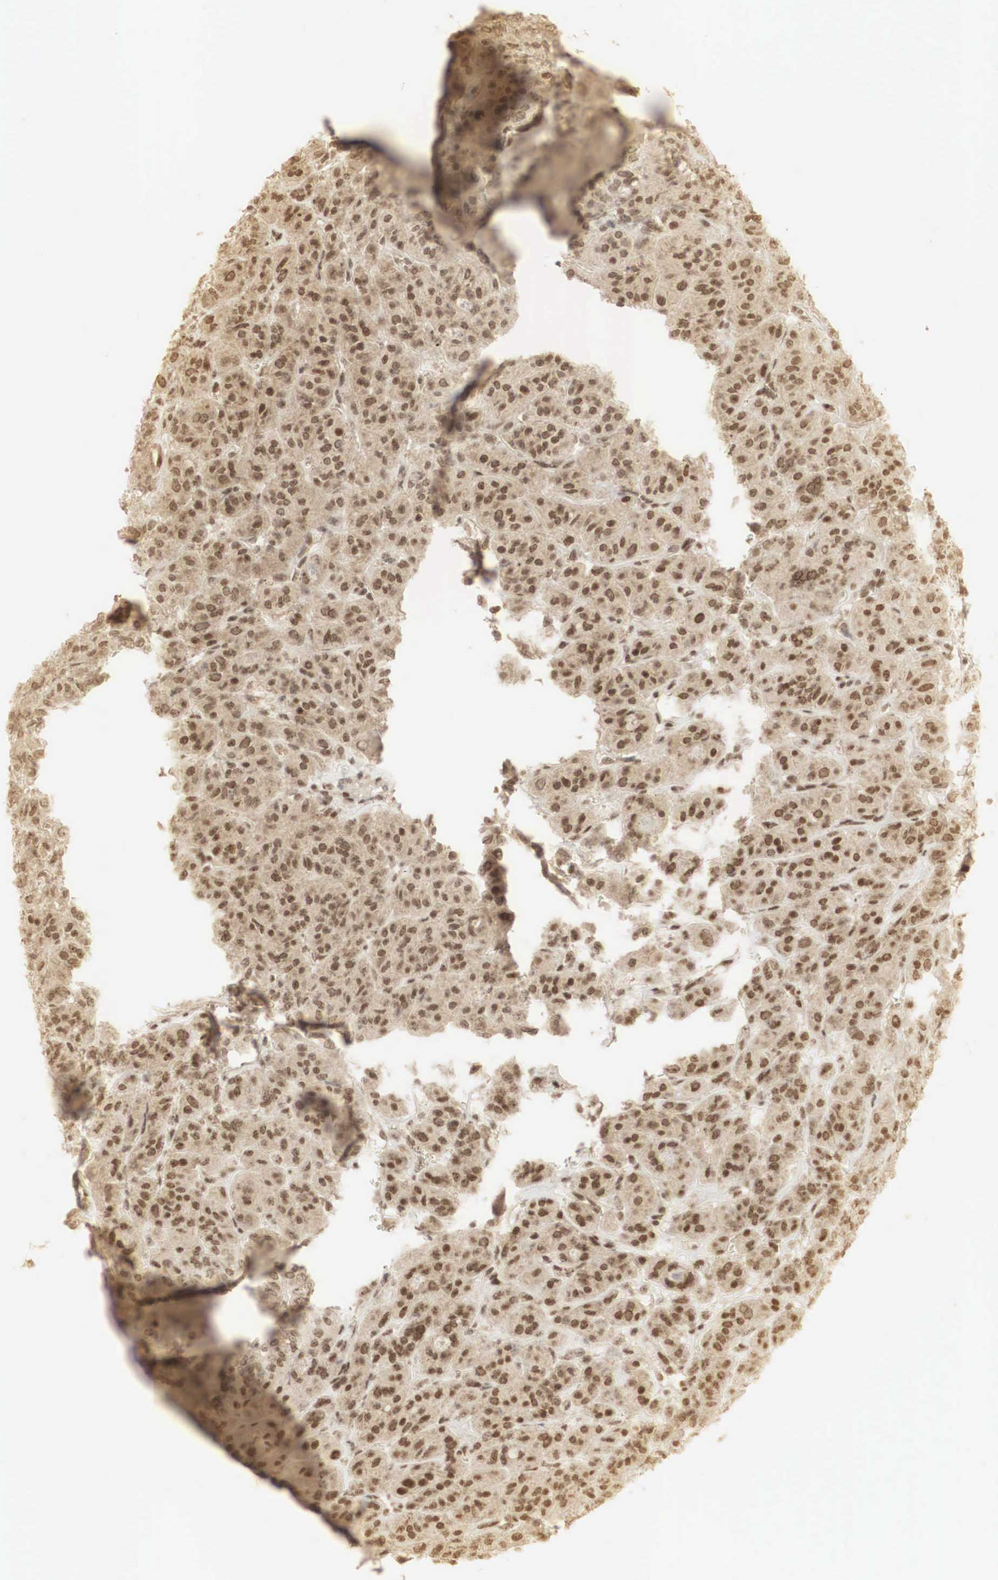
{"staining": {"intensity": "moderate", "quantity": ">75%", "location": "cytoplasmic/membranous,nuclear"}, "tissue": "thyroid cancer", "cell_type": "Tumor cells", "image_type": "cancer", "snomed": [{"axis": "morphology", "description": "Follicular adenoma carcinoma, NOS"}, {"axis": "topography", "description": "Thyroid gland"}], "caption": "IHC (DAB (3,3'-diaminobenzidine)) staining of thyroid cancer displays moderate cytoplasmic/membranous and nuclear protein expression in approximately >75% of tumor cells. The protein of interest is stained brown, and the nuclei are stained in blue (DAB IHC with brightfield microscopy, high magnification).", "gene": "RNF113A", "patient": {"sex": "female", "age": 71}}